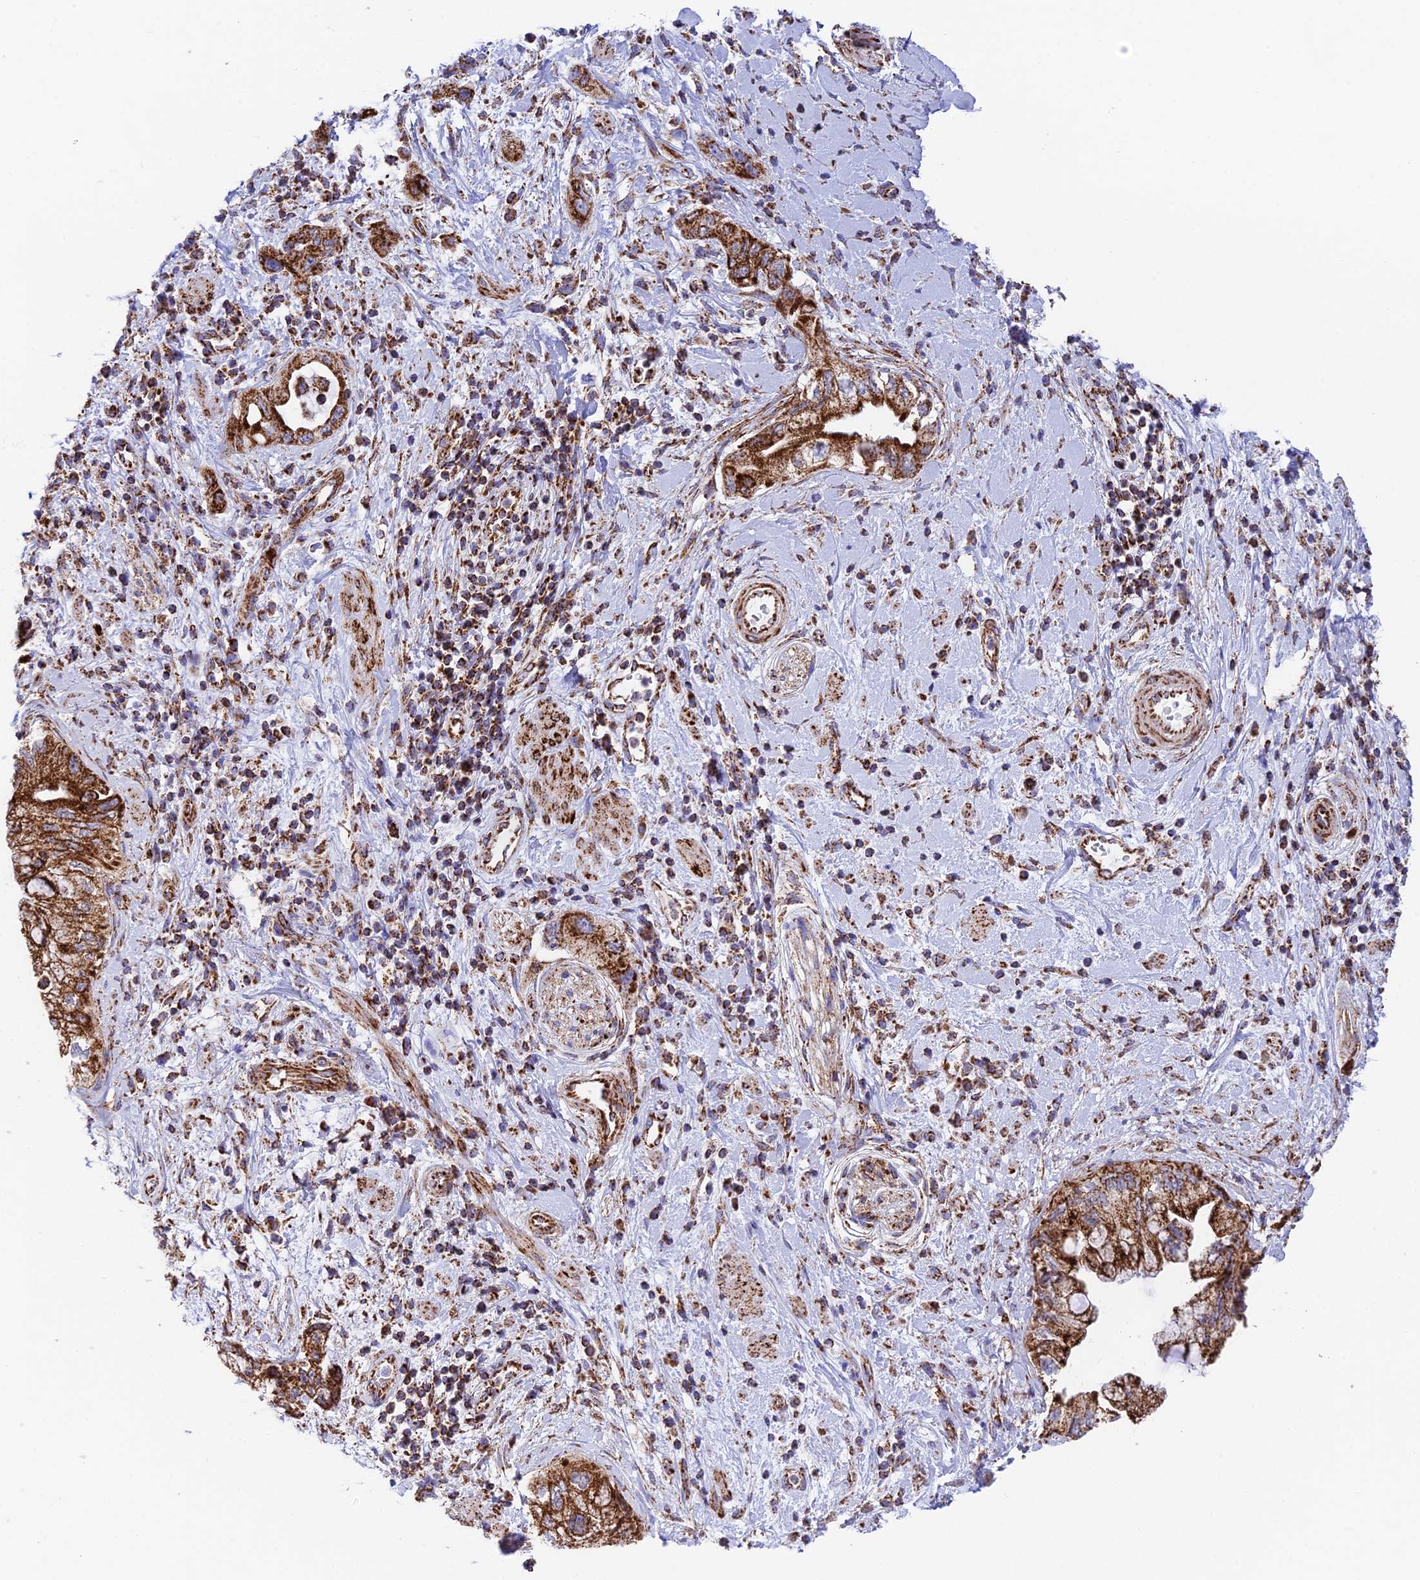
{"staining": {"intensity": "strong", "quantity": ">75%", "location": "cytoplasmic/membranous"}, "tissue": "pancreatic cancer", "cell_type": "Tumor cells", "image_type": "cancer", "snomed": [{"axis": "morphology", "description": "Adenocarcinoma, NOS"}, {"axis": "topography", "description": "Pancreas"}], "caption": "Human adenocarcinoma (pancreatic) stained with a brown dye reveals strong cytoplasmic/membranous positive positivity in about >75% of tumor cells.", "gene": "CHCHD3", "patient": {"sex": "female", "age": 73}}